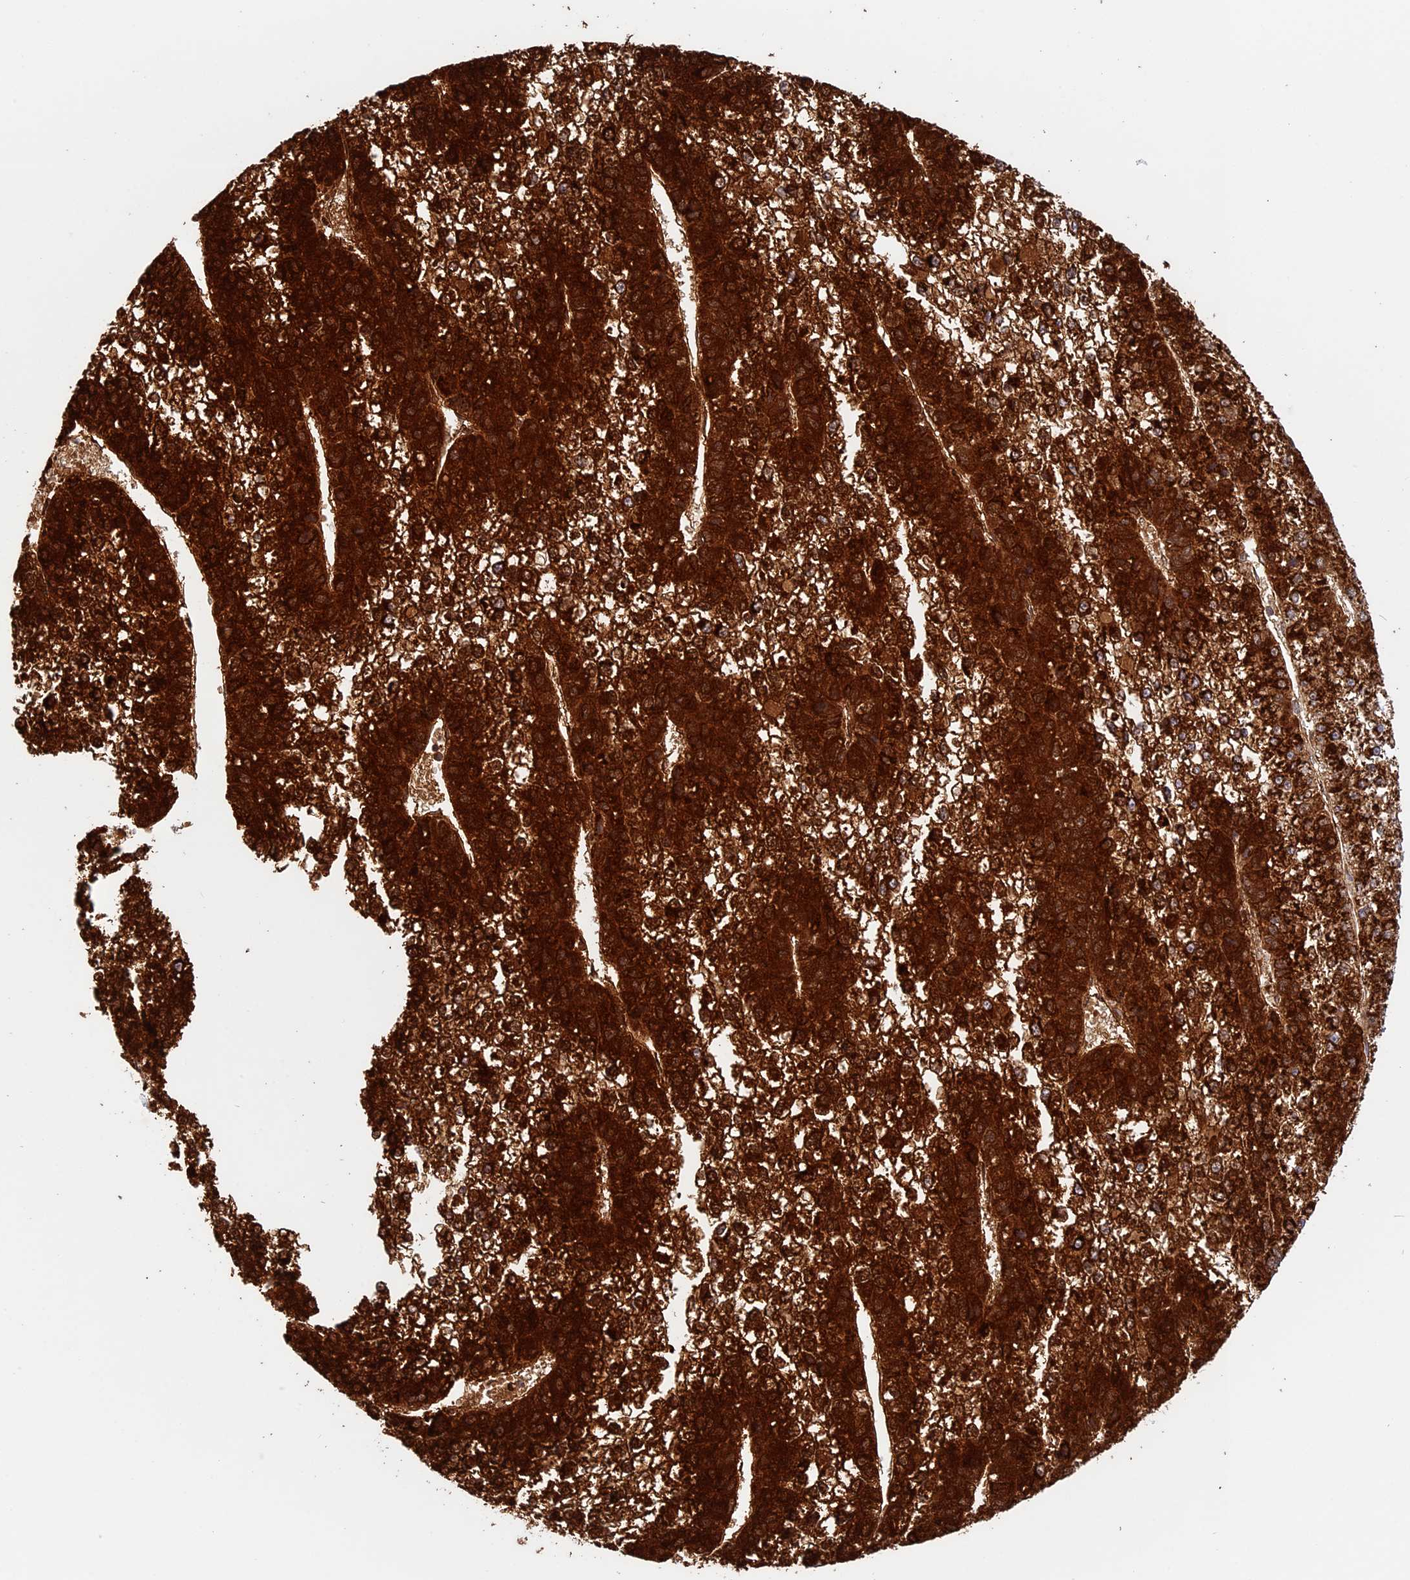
{"staining": {"intensity": "strong", "quantity": ">75%", "location": "cytoplasmic/membranous,nuclear"}, "tissue": "liver cancer", "cell_type": "Tumor cells", "image_type": "cancer", "snomed": [{"axis": "morphology", "description": "Carcinoma, Hepatocellular, NOS"}, {"axis": "topography", "description": "Liver"}], "caption": "Immunohistochemistry photomicrograph of human liver cancer (hepatocellular carcinoma) stained for a protein (brown), which displays high levels of strong cytoplasmic/membranous and nuclear staining in about >75% of tumor cells.", "gene": "ISOC2", "patient": {"sex": "female", "age": 73}}